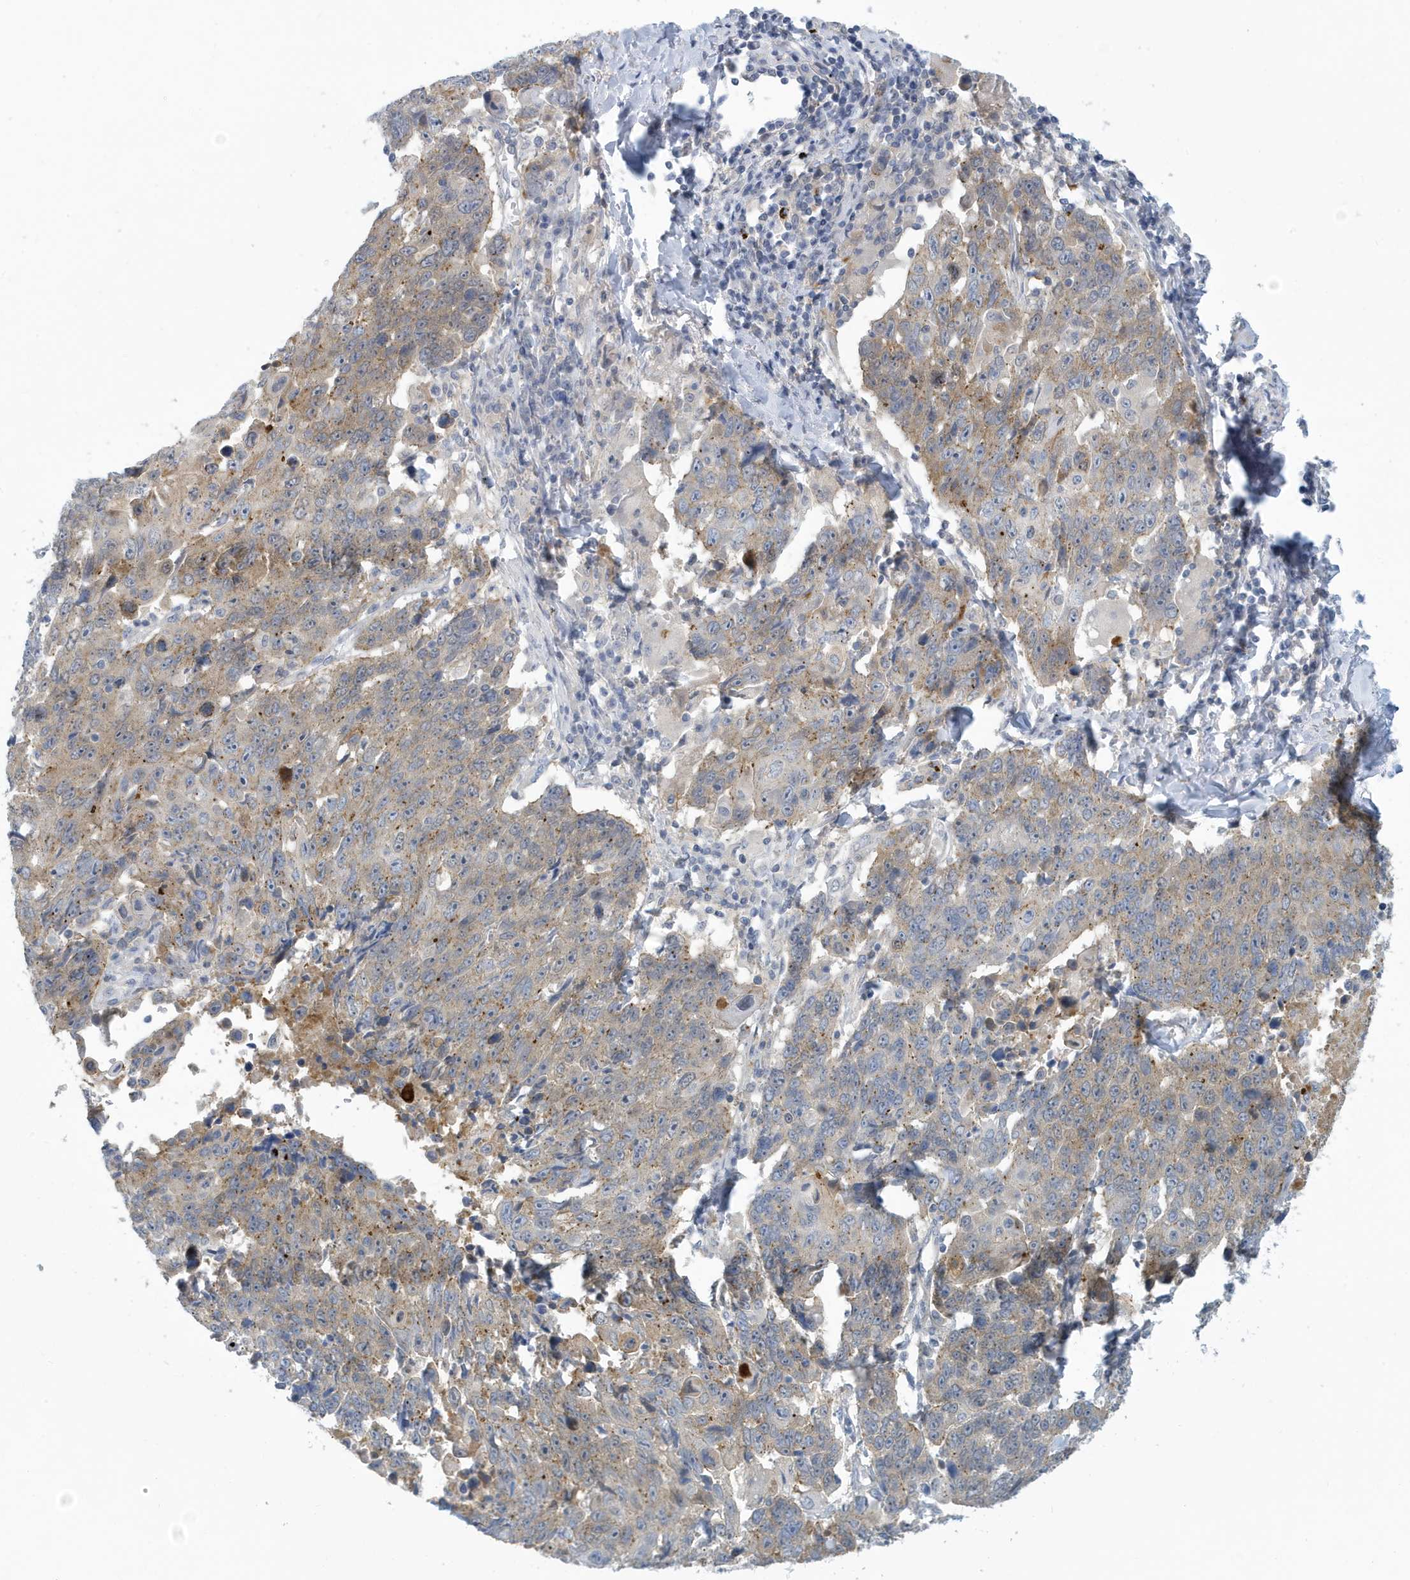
{"staining": {"intensity": "weak", "quantity": ">75%", "location": "cytoplasmic/membranous"}, "tissue": "lung cancer", "cell_type": "Tumor cells", "image_type": "cancer", "snomed": [{"axis": "morphology", "description": "Squamous cell carcinoma, NOS"}, {"axis": "topography", "description": "Lung"}], "caption": "Immunohistochemistry (DAB (3,3'-diaminobenzidine)) staining of squamous cell carcinoma (lung) shows weak cytoplasmic/membranous protein expression in about >75% of tumor cells.", "gene": "VTA1", "patient": {"sex": "male", "age": 66}}